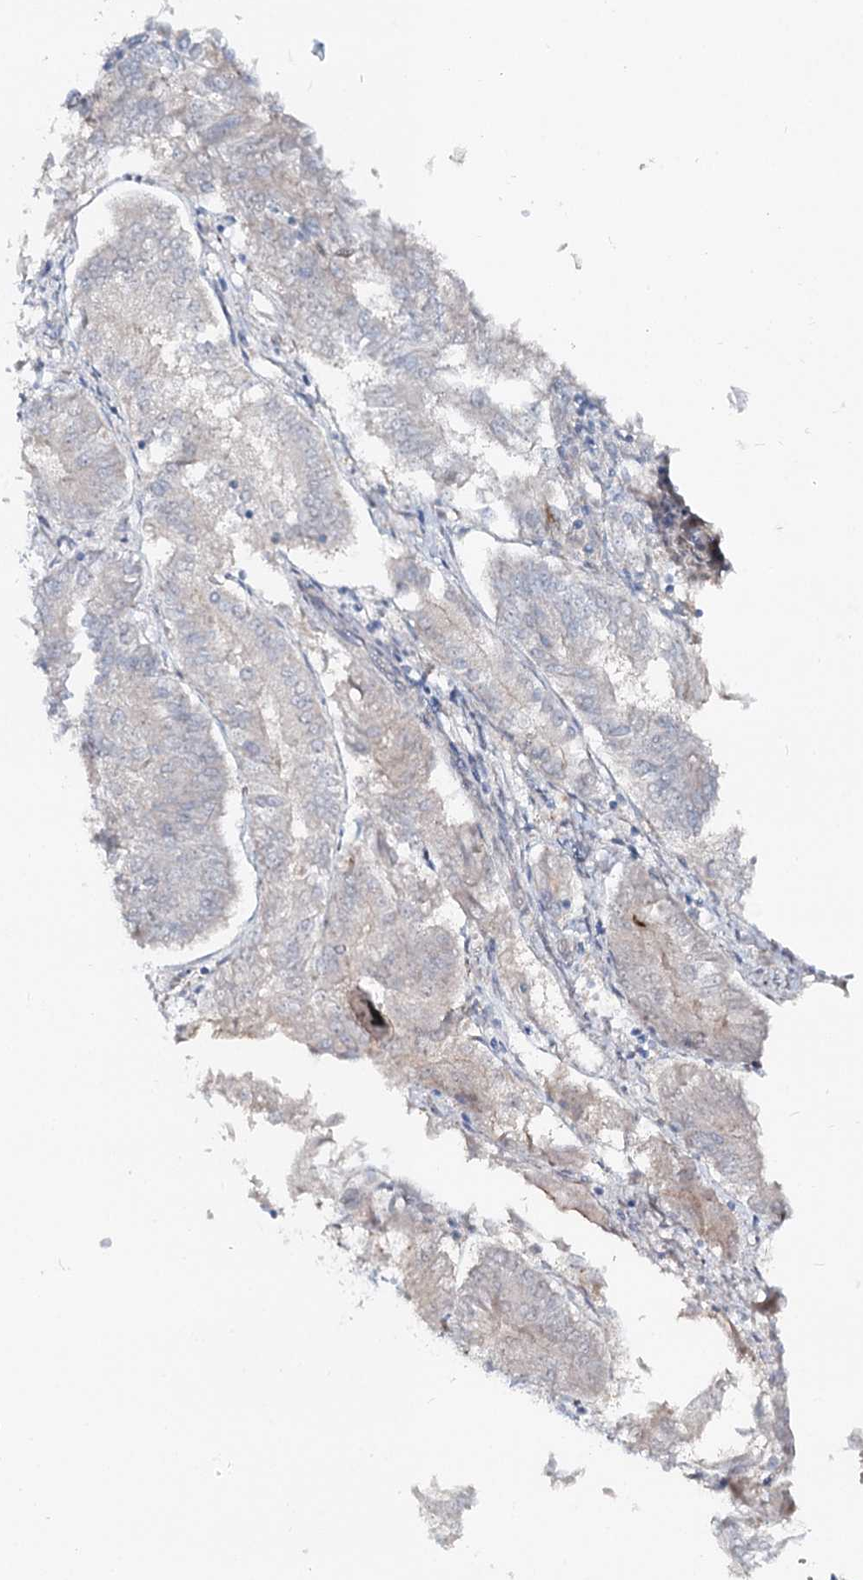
{"staining": {"intensity": "negative", "quantity": "none", "location": "none"}, "tissue": "endometrial cancer", "cell_type": "Tumor cells", "image_type": "cancer", "snomed": [{"axis": "morphology", "description": "Adenocarcinoma, NOS"}, {"axis": "topography", "description": "Endometrium"}], "caption": "There is no significant expression in tumor cells of adenocarcinoma (endometrial).", "gene": "FGF19", "patient": {"sex": "female", "age": 58}}